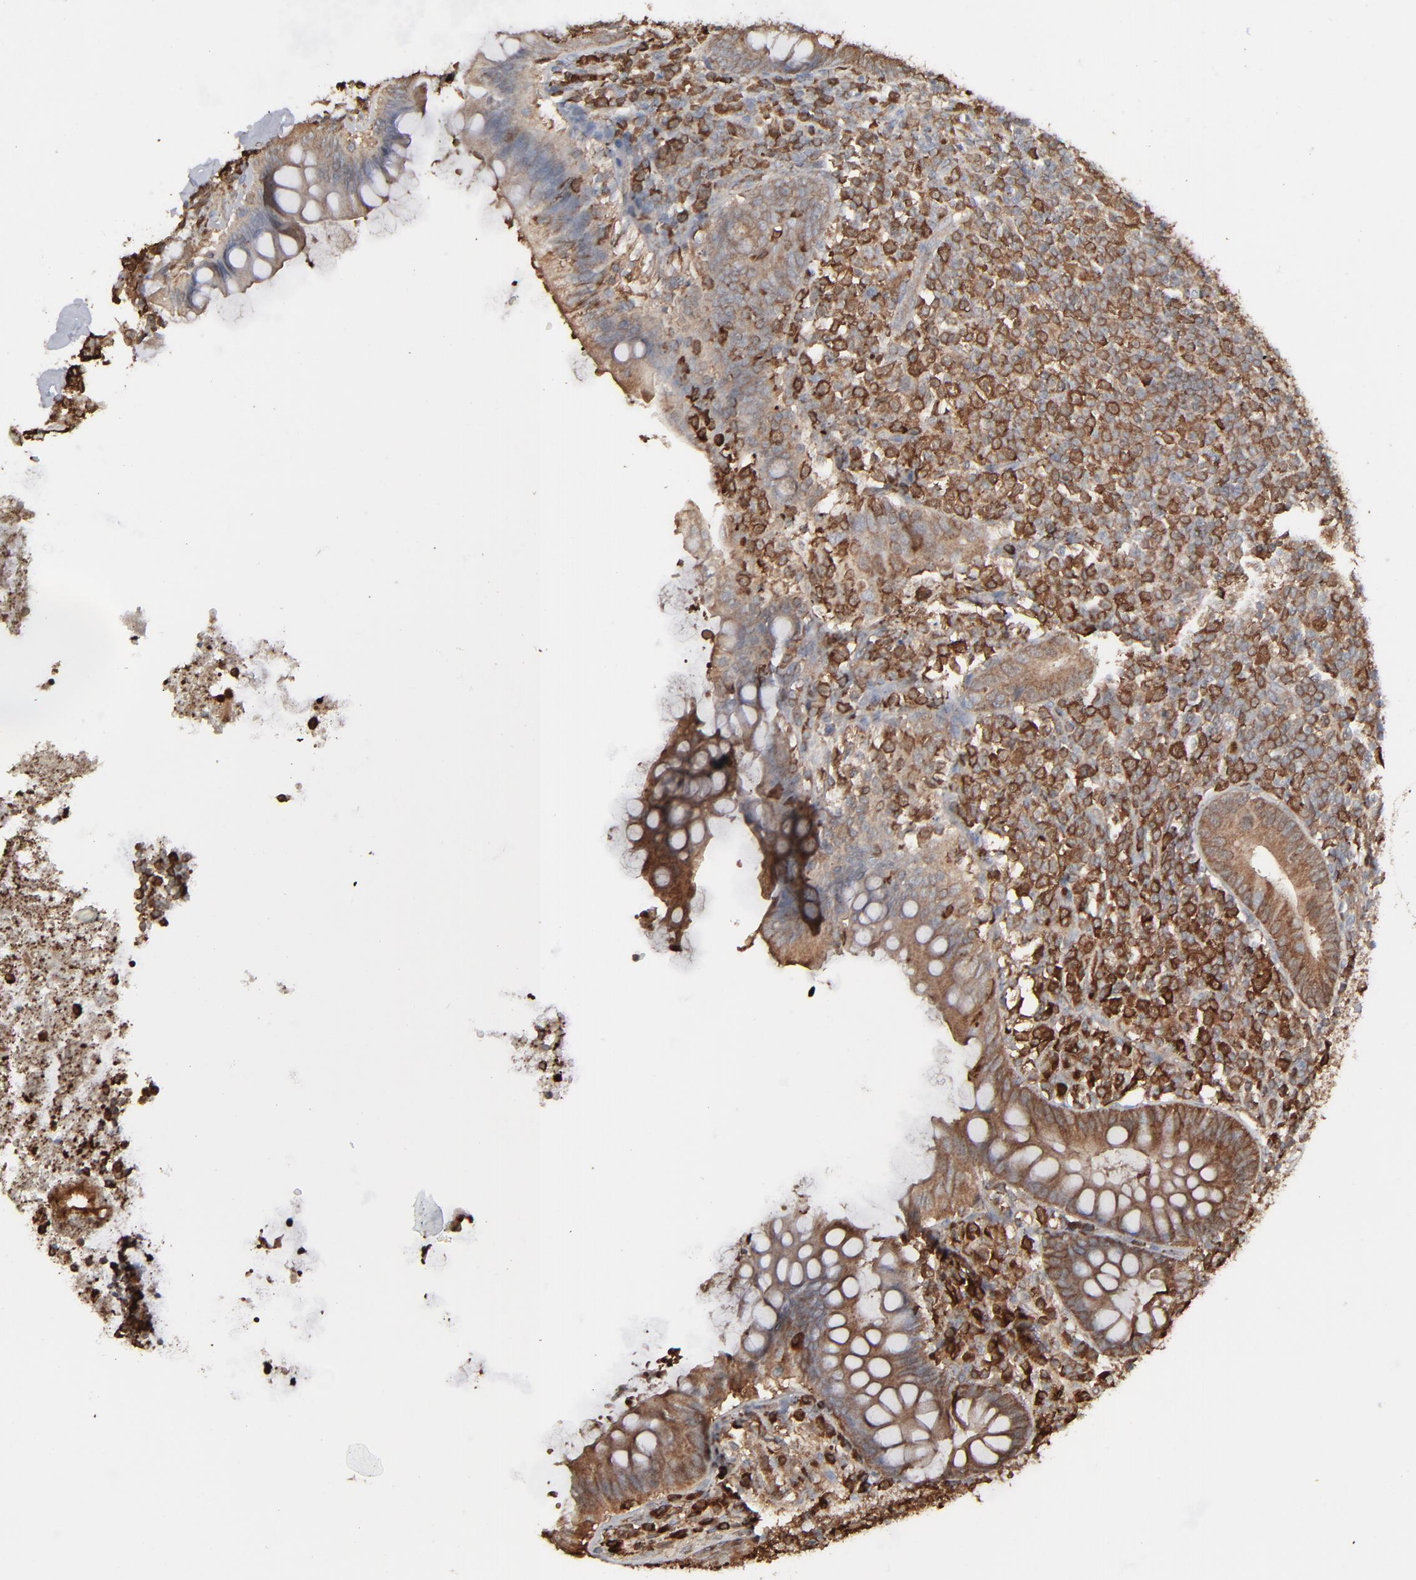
{"staining": {"intensity": "moderate", "quantity": ">75%", "location": "cytoplasmic/membranous"}, "tissue": "appendix", "cell_type": "Glandular cells", "image_type": "normal", "snomed": [{"axis": "morphology", "description": "Normal tissue, NOS"}, {"axis": "topography", "description": "Appendix"}], "caption": "IHC staining of benign appendix, which demonstrates medium levels of moderate cytoplasmic/membranous positivity in about >75% of glandular cells indicating moderate cytoplasmic/membranous protein staining. The staining was performed using DAB (brown) for protein detection and nuclei were counterstained in hematoxylin (blue).", "gene": "NME1", "patient": {"sex": "female", "age": 66}}